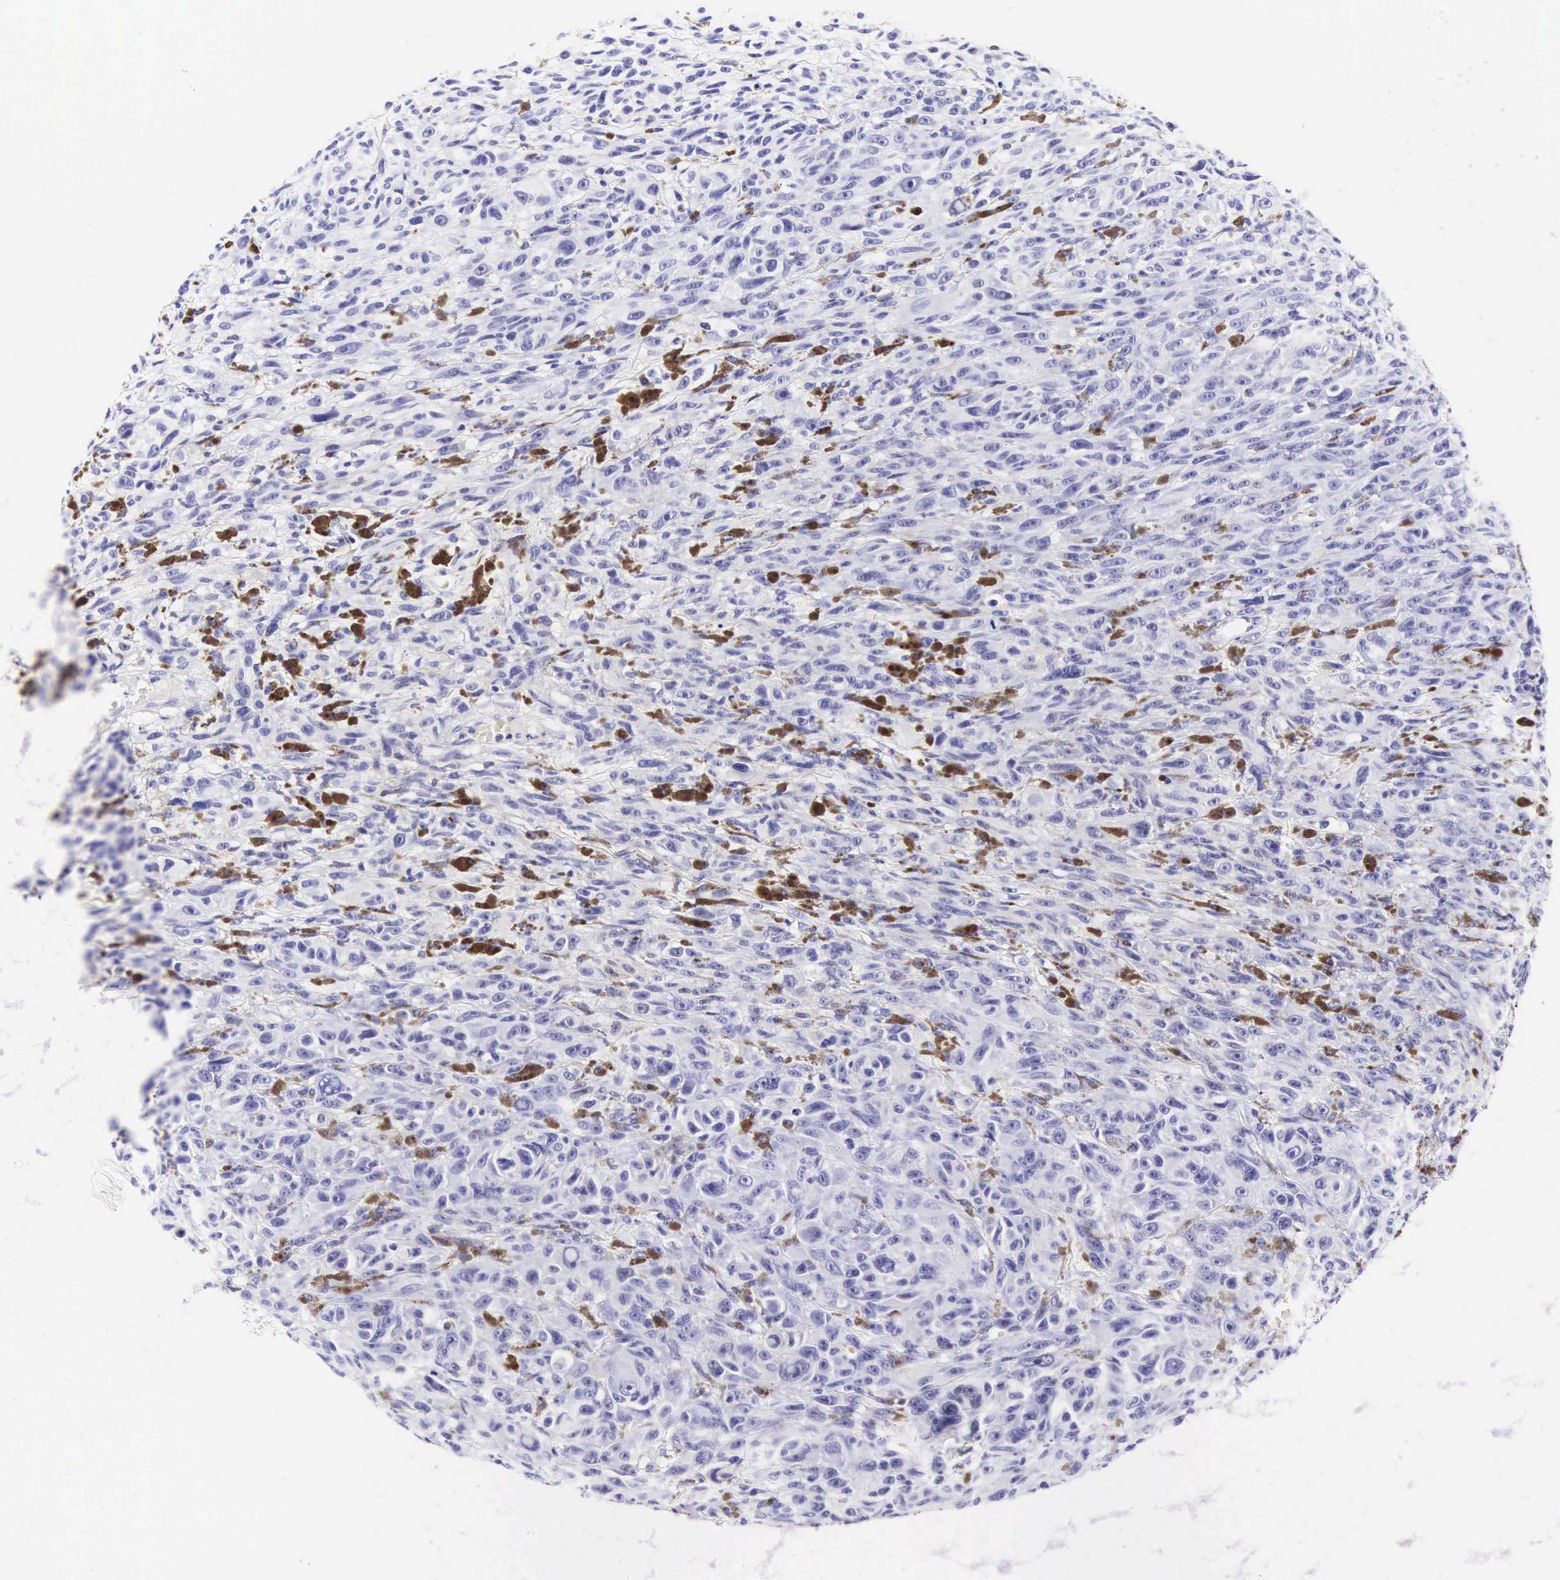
{"staining": {"intensity": "negative", "quantity": "none", "location": "none"}, "tissue": "melanoma", "cell_type": "Tumor cells", "image_type": "cancer", "snomed": [{"axis": "morphology", "description": "Malignant melanoma, NOS"}, {"axis": "topography", "description": "Skin"}], "caption": "Micrograph shows no significant protein expression in tumor cells of malignant melanoma.", "gene": "KRT18", "patient": {"sex": "male", "age": 70}}